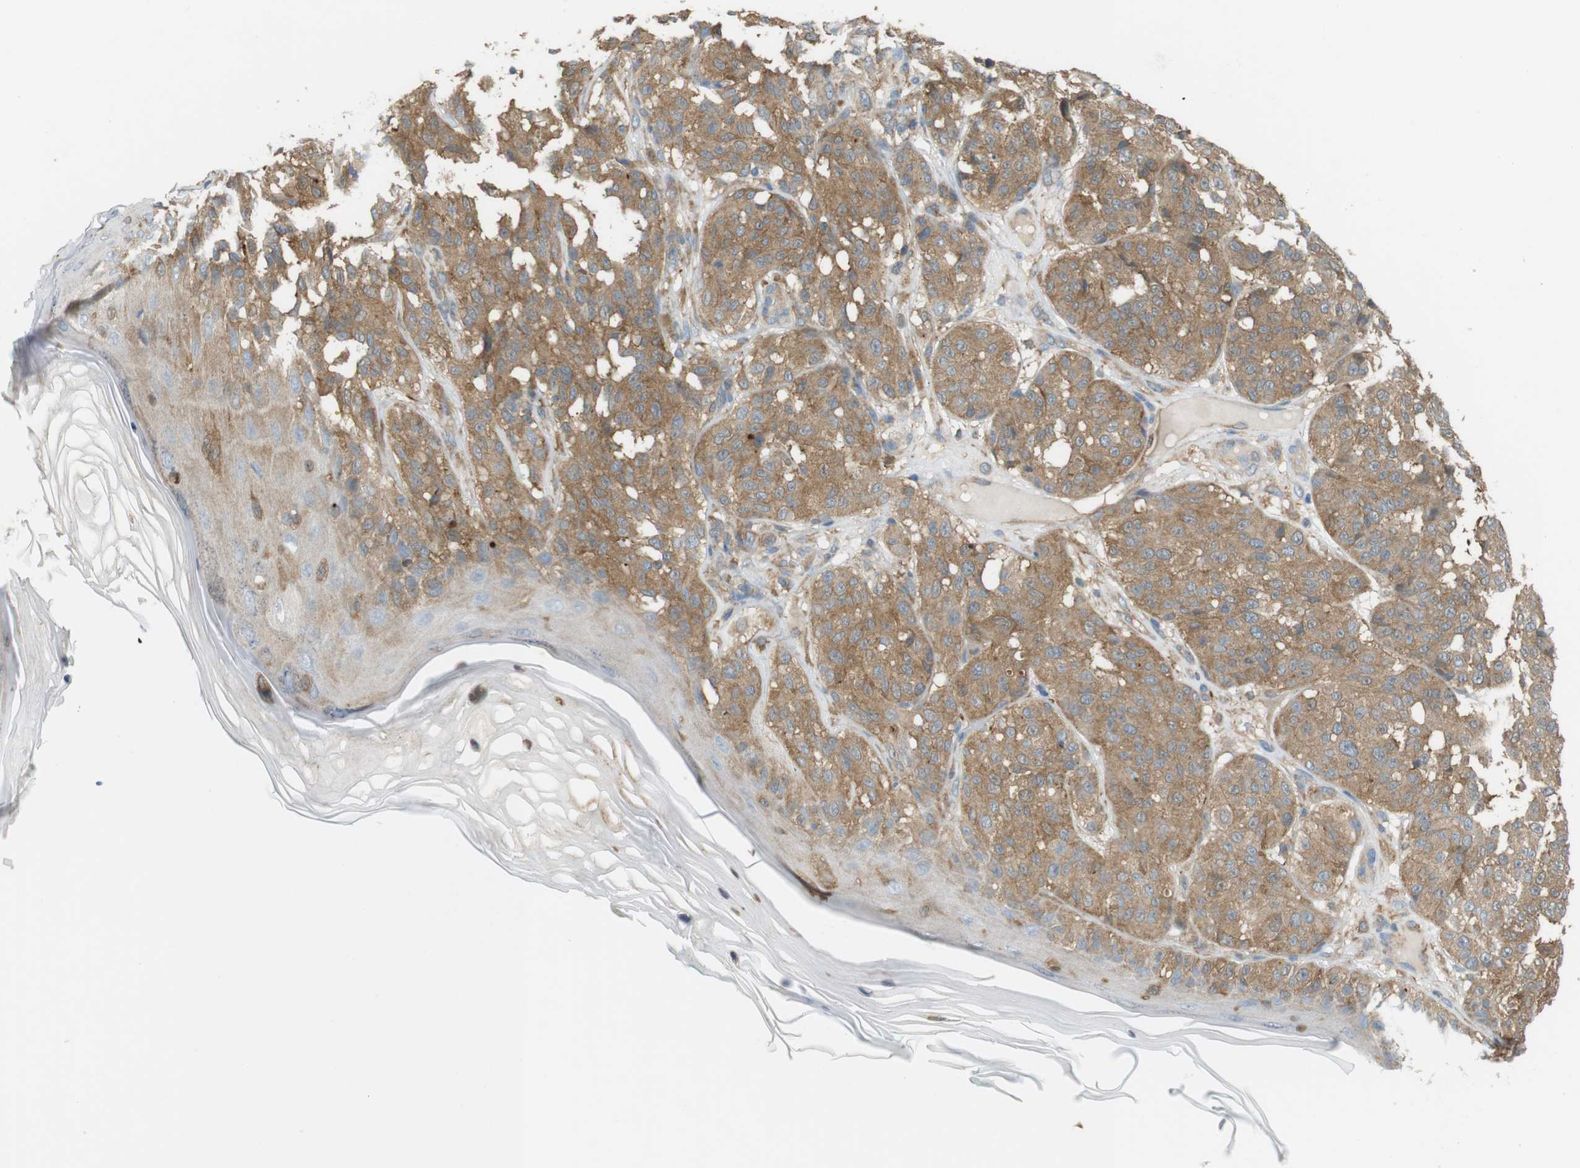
{"staining": {"intensity": "moderate", "quantity": ">75%", "location": "cytoplasmic/membranous"}, "tissue": "melanoma", "cell_type": "Tumor cells", "image_type": "cancer", "snomed": [{"axis": "morphology", "description": "Malignant melanoma, NOS"}, {"axis": "topography", "description": "Skin"}], "caption": "Tumor cells exhibit moderate cytoplasmic/membranous positivity in about >75% of cells in malignant melanoma.", "gene": "PEPD", "patient": {"sex": "female", "age": 46}}